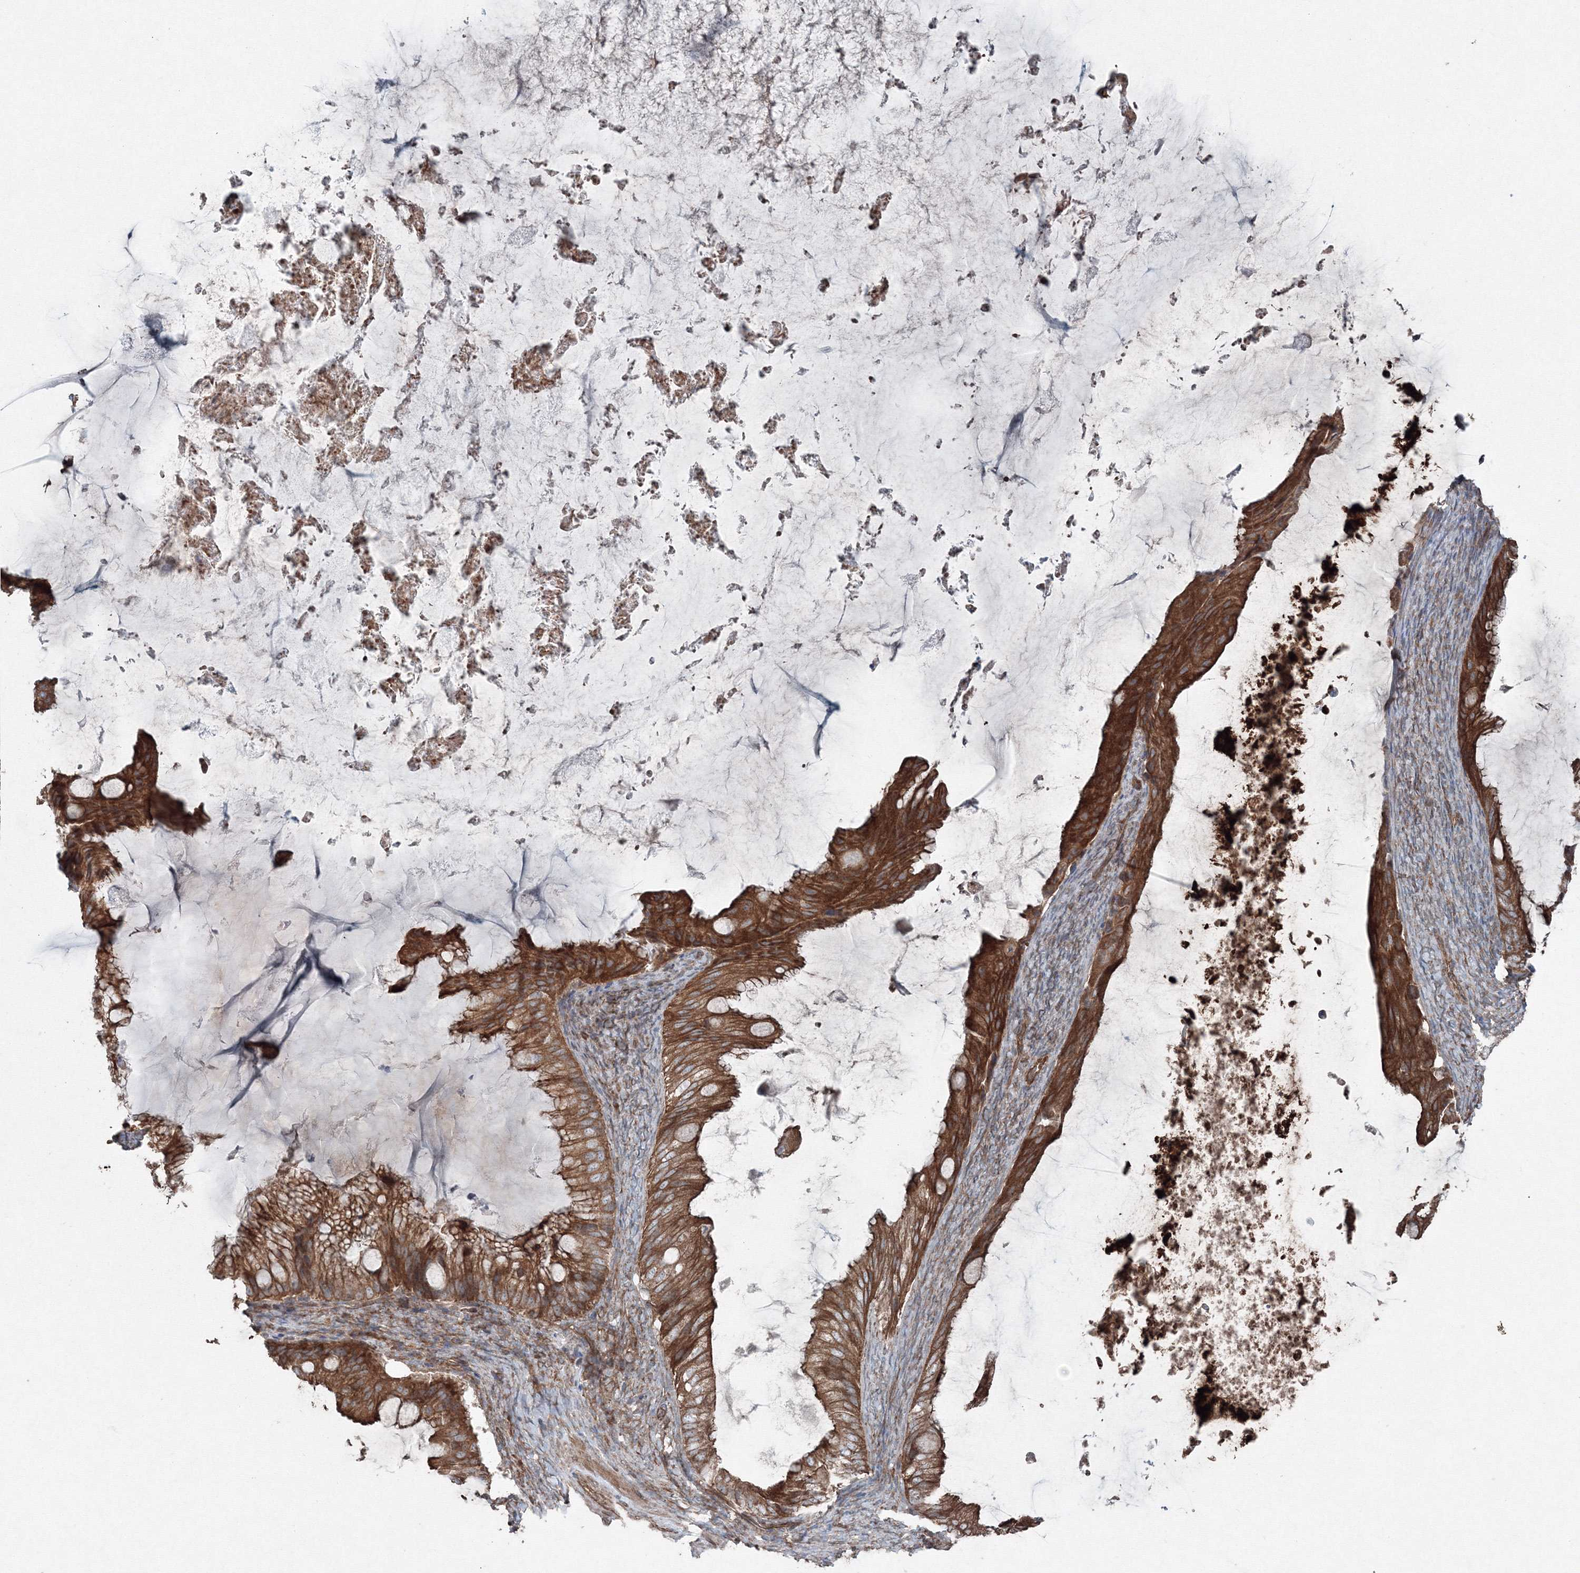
{"staining": {"intensity": "strong", "quantity": ">75%", "location": "cytoplasmic/membranous"}, "tissue": "ovarian cancer", "cell_type": "Tumor cells", "image_type": "cancer", "snomed": [{"axis": "morphology", "description": "Cystadenocarcinoma, mucinous, NOS"}, {"axis": "topography", "description": "Ovary"}], "caption": "Immunohistochemistry staining of ovarian mucinous cystadenocarcinoma, which demonstrates high levels of strong cytoplasmic/membranous positivity in approximately >75% of tumor cells indicating strong cytoplasmic/membranous protein expression. The staining was performed using DAB (brown) for protein detection and nuclei were counterstained in hematoxylin (blue).", "gene": "COPS7B", "patient": {"sex": "female", "age": 61}}